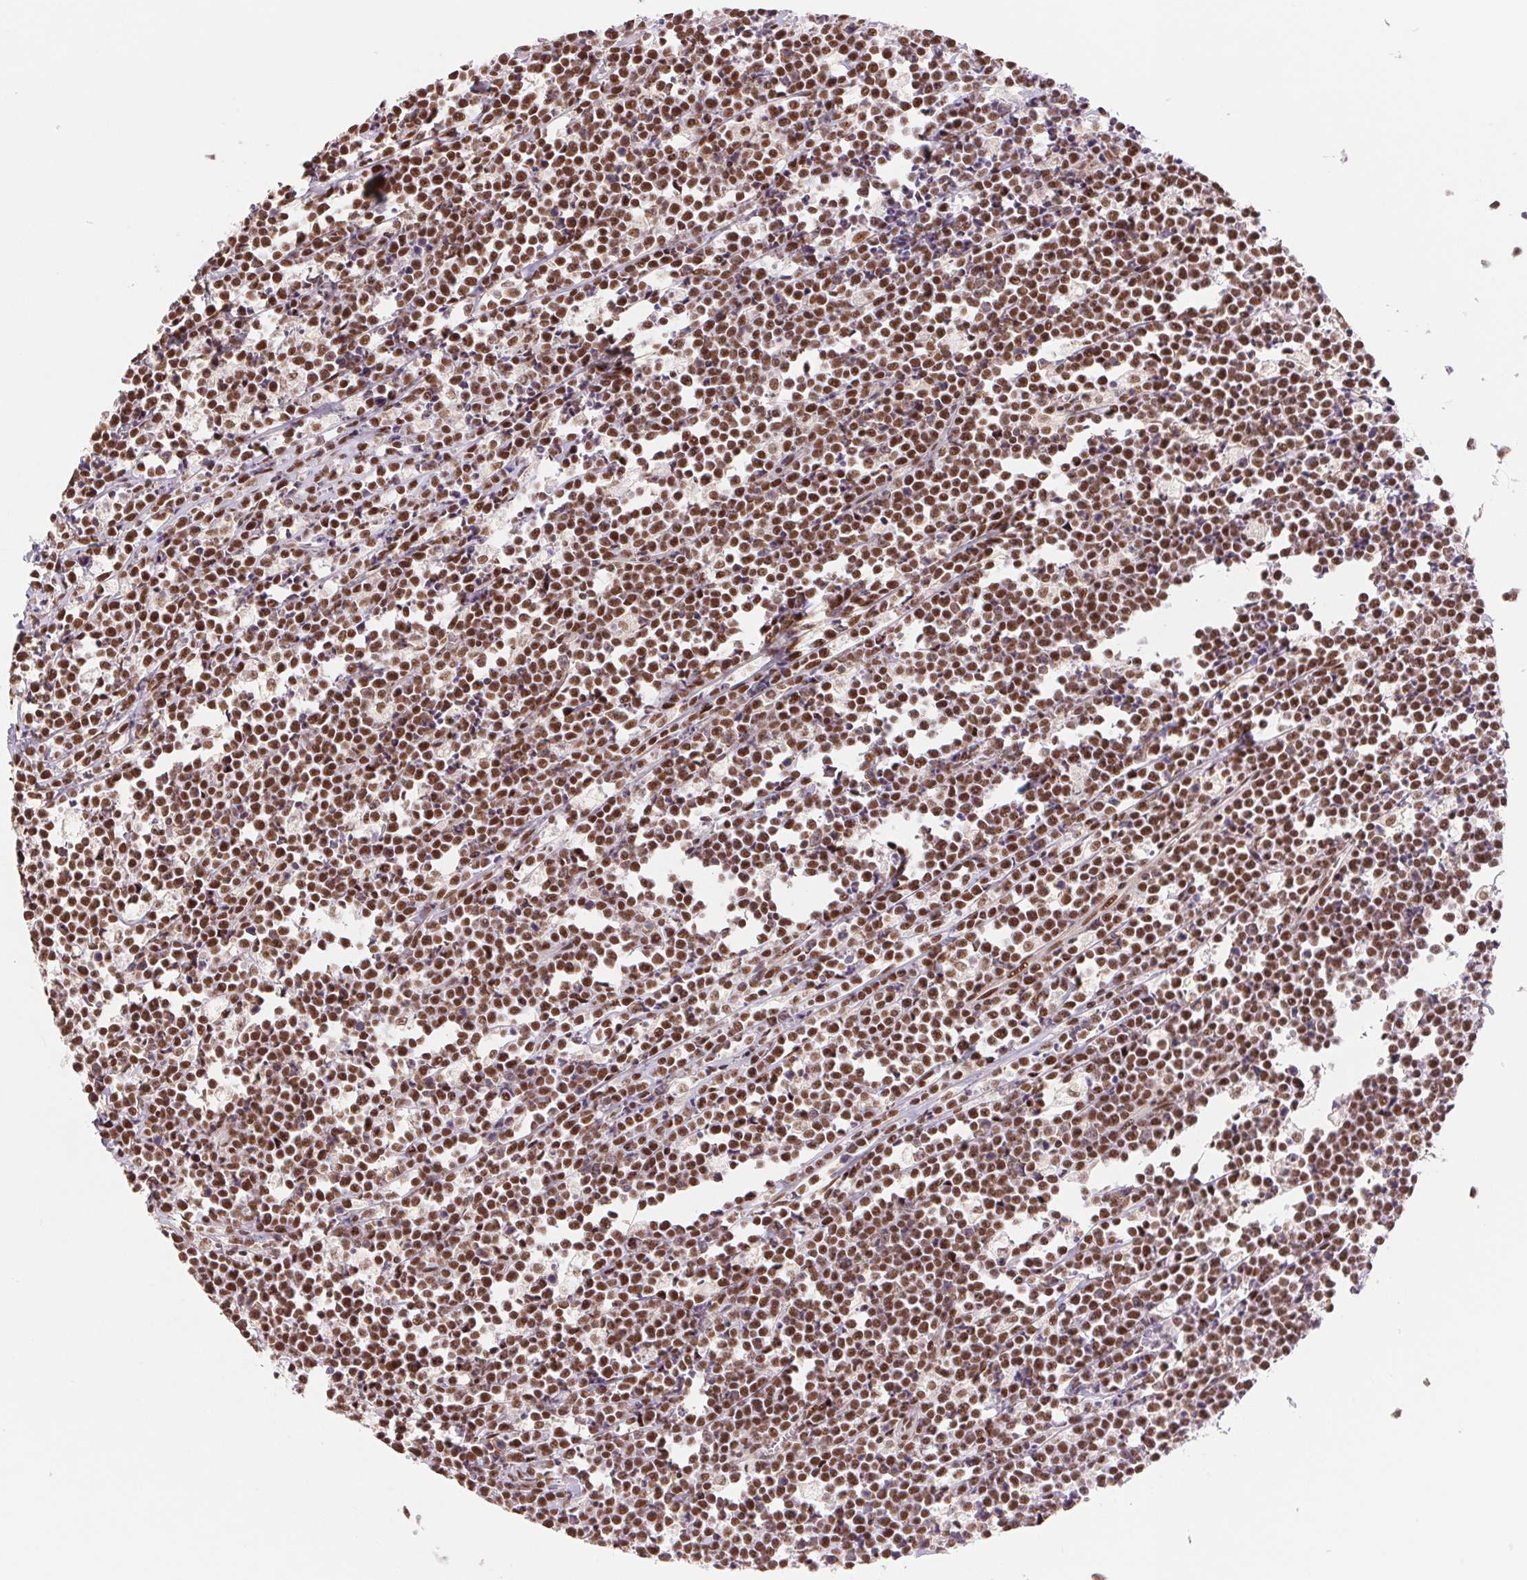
{"staining": {"intensity": "moderate", "quantity": ">75%", "location": "nuclear"}, "tissue": "lymphoma", "cell_type": "Tumor cells", "image_type": "cancer", "snomed": [{"axis": "morphology", "description": "Malignant lymphoma, non-Hodgkin's type, High grade"}, {"axis": "topography", "description": "Small intestine"}], "caption": "Immunohistochemistry (IHC) (DAB) staining of human lymphoma demonstrates moderate nuclear protein positivity in approximately >75% of tumor cells.", "gene": "SREK1", "patient": {"sex": "female", "age": 56}}